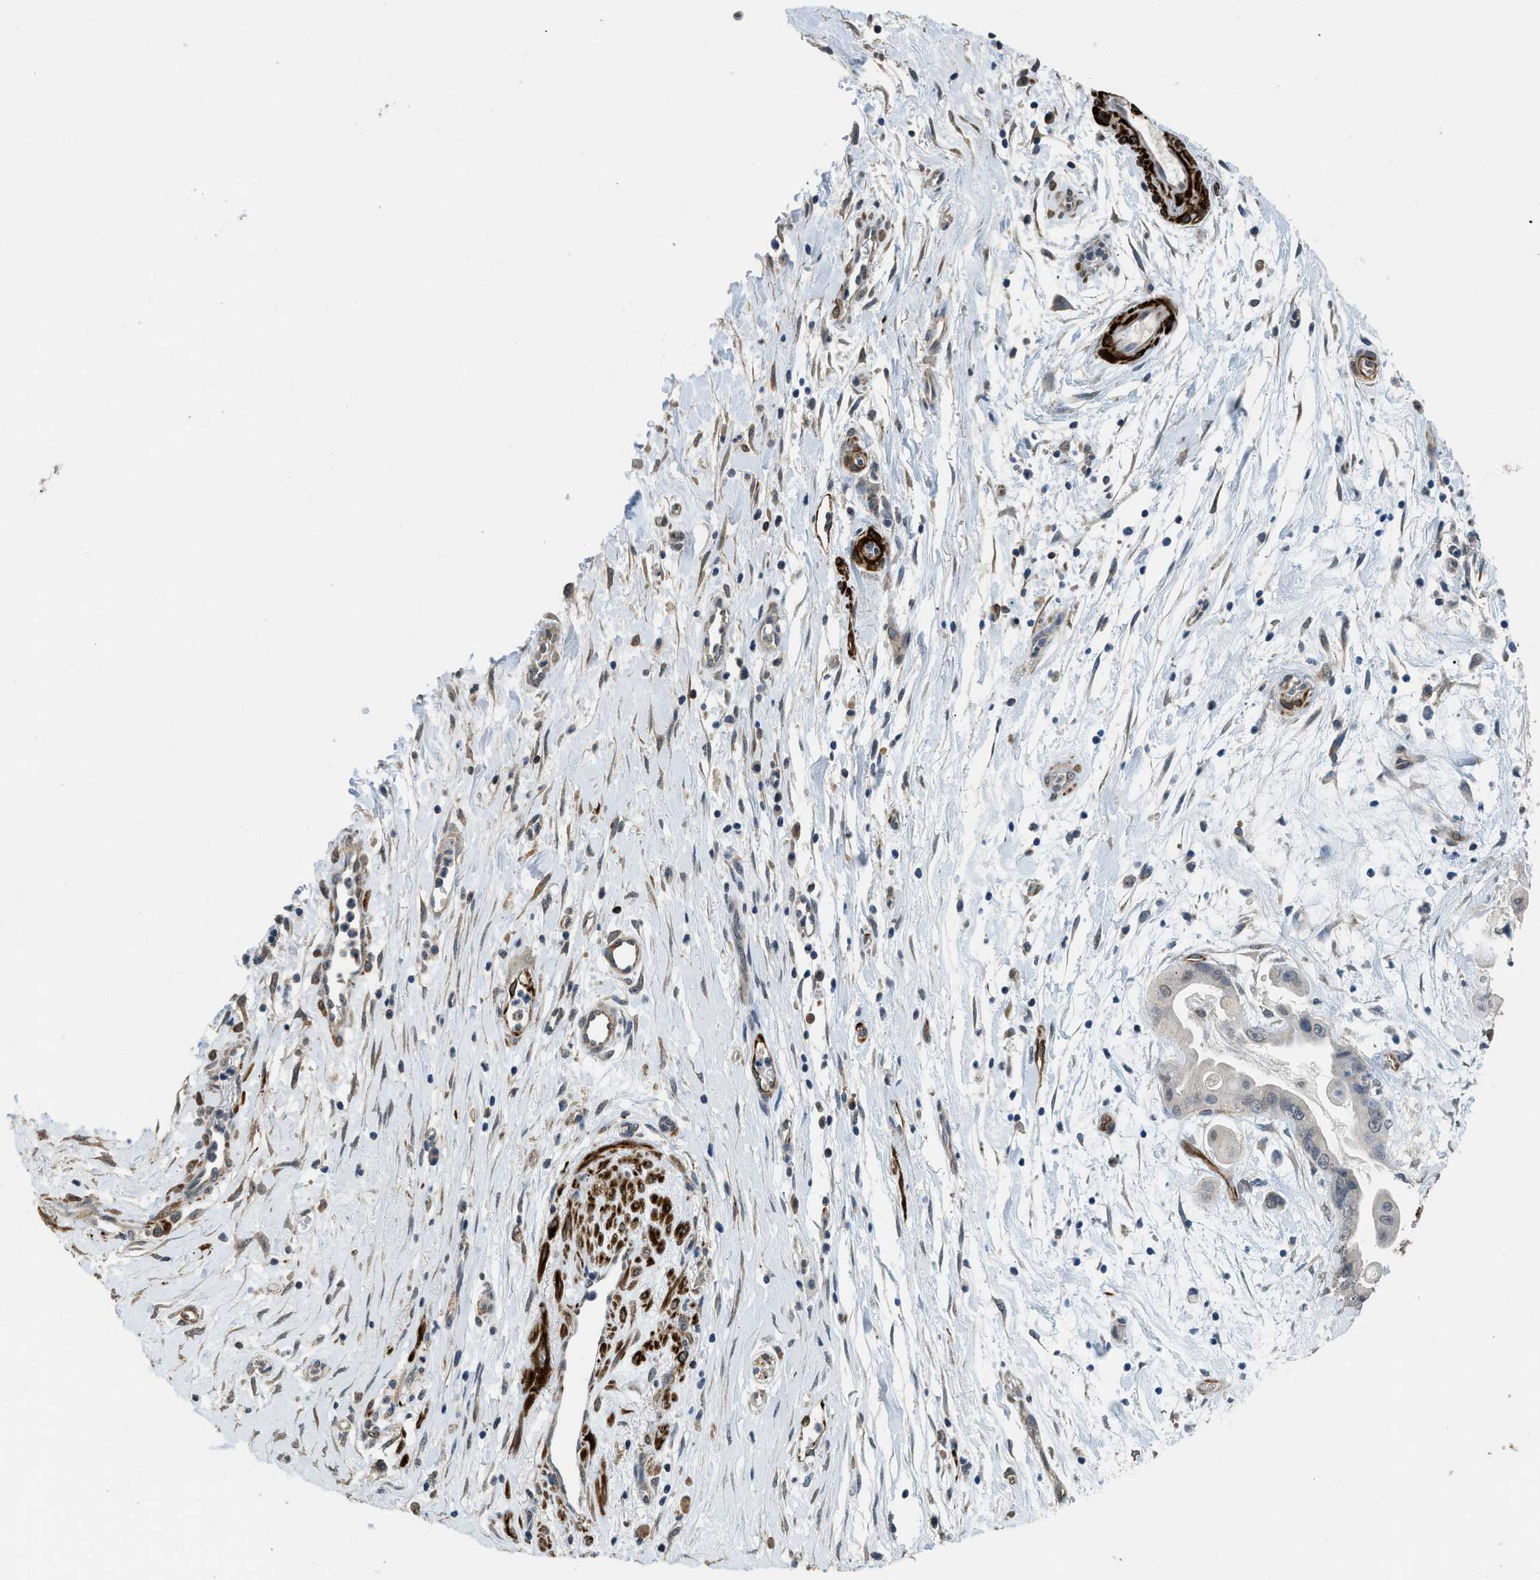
{"staining": {"intensity": "negative", "quantity": "none", "location": "none"}, "tissue": "pancreatic cancer", "cell_type": "Tumor cells", "image_type": "cancer", "snomed": [{"axis": "morphology", "description": "Adenocarcinoma, NOS"}, {"axis": "topography", "description": "Pancreas"}], "caption": "Human pancreatic adenocarcinoma stained for a protein using immunohistochemistry demonstrates no staining in tumor cells.", "gene": "SYNM", "patient": {"sex": "female", "age": 75}}